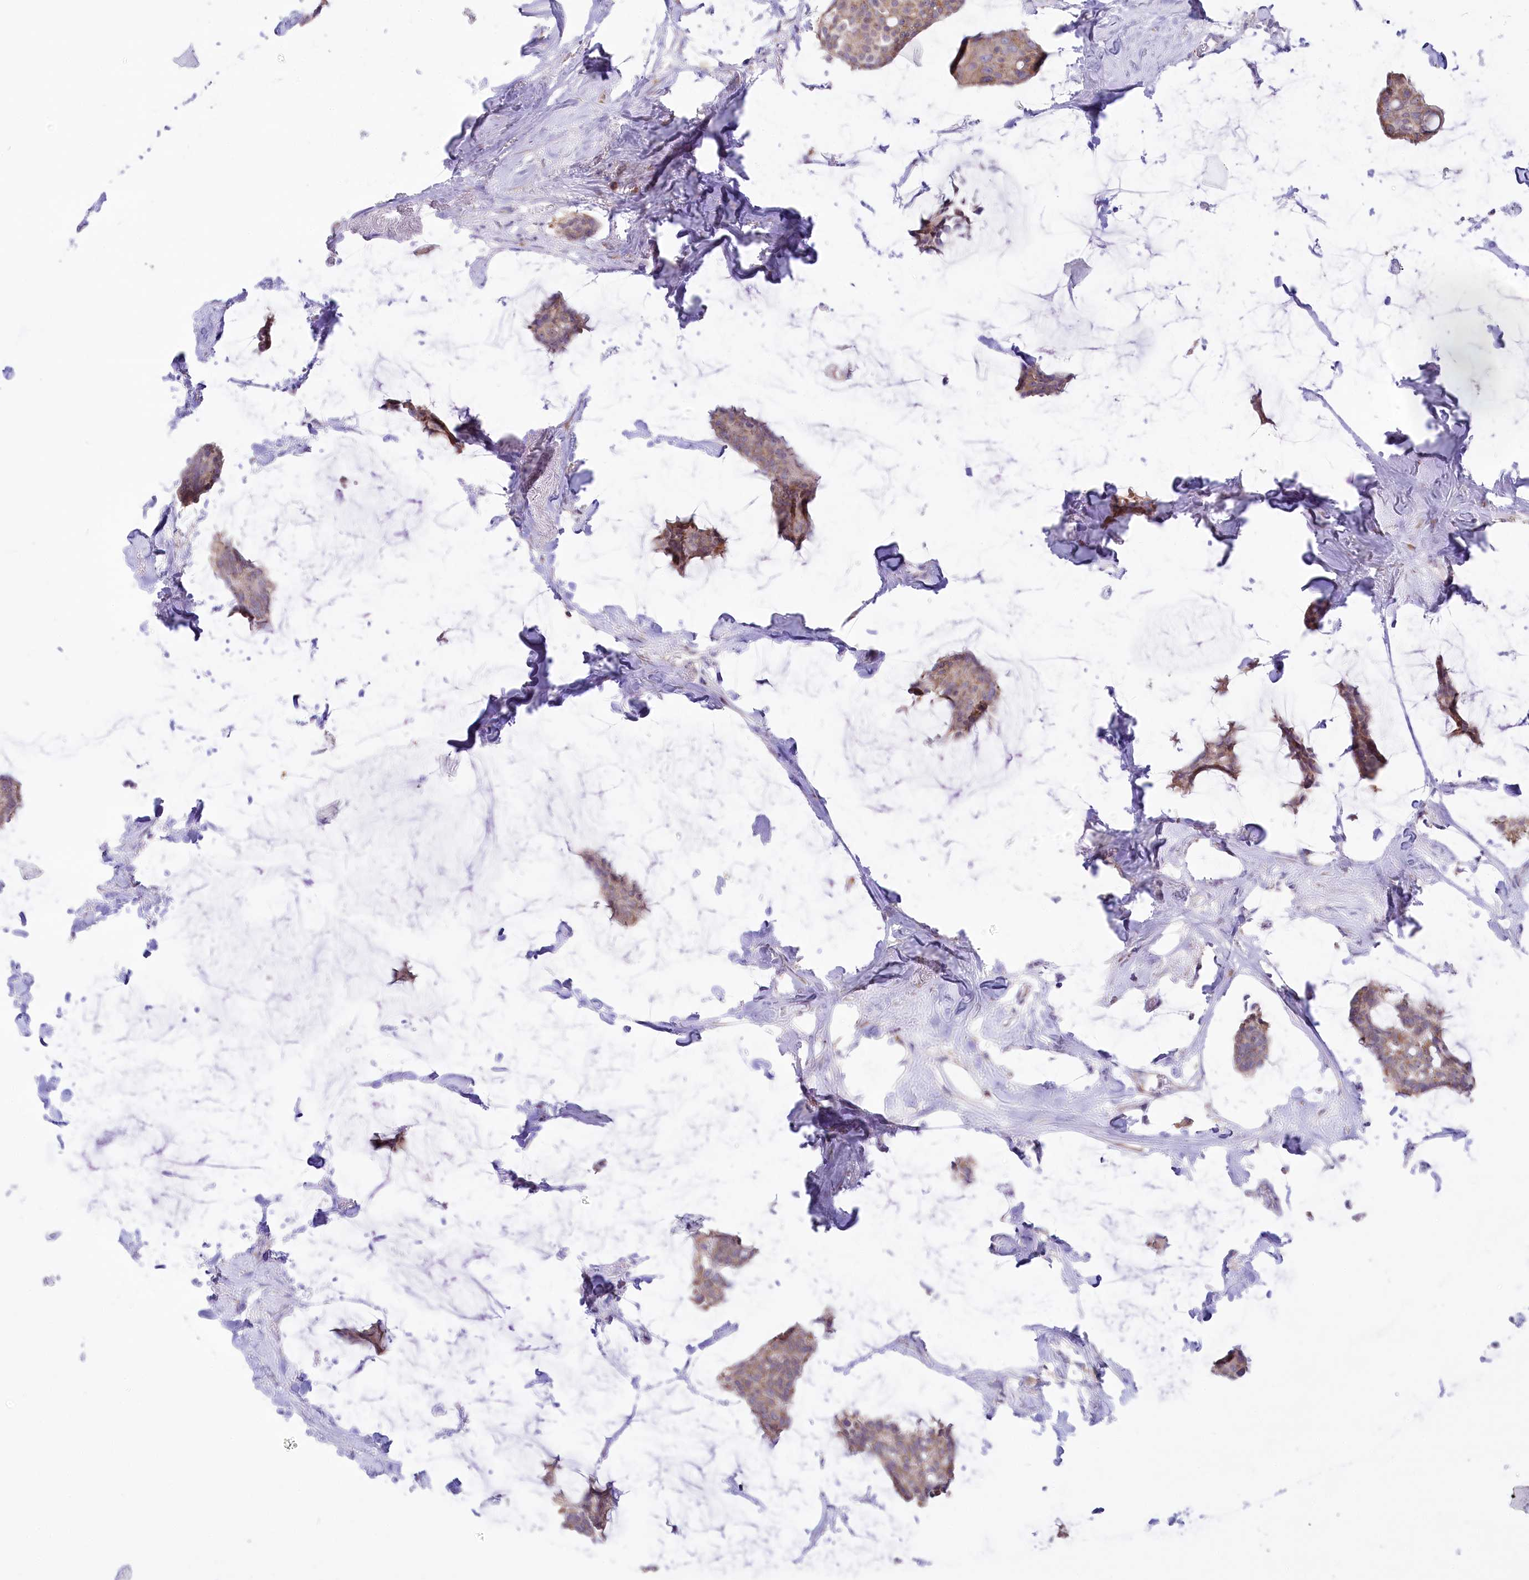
{"staining": {"intensity": "weak", "quantity": ">75%", "location": "cytoplasmic/membranous"}, "tissue": "breast cancer", "cell_type": "Tumor cells", "image_type": "cancer", "snomed": [{"axis": "morphology", "description": "Duct carcinoma"}, {"axis": "topography", "description": "Breast"}], "caption": "Immunohistochemical staining of breast cancer (invasive ductal carcinoma) demonstrates weak cytoplasmic/membranous protein staining in approximately >75% of tumor cells.", "gene": "STT3B", "patient": {"sex": "female", "age": 93}}